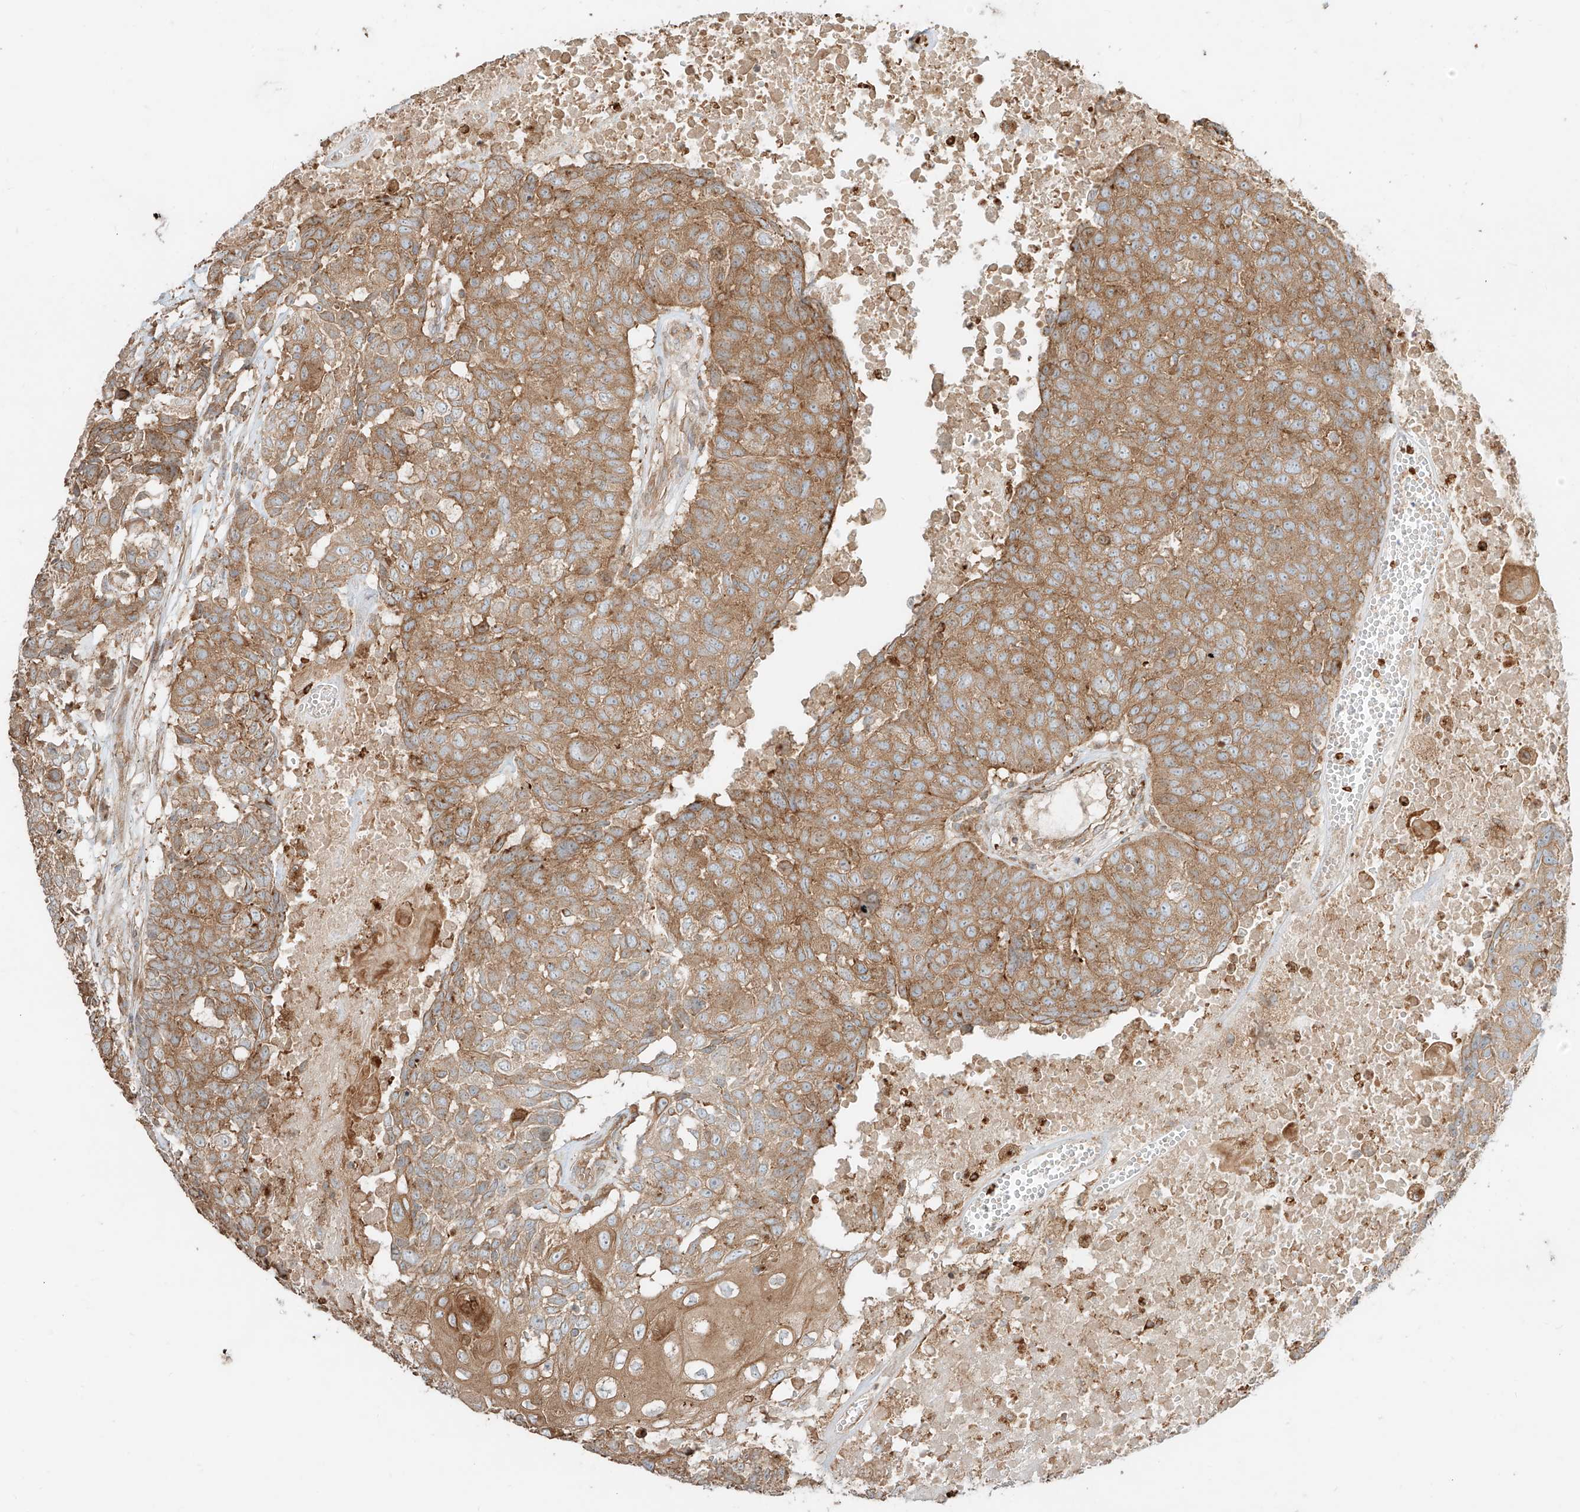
{"staining": {"intensity": "moderate", "quantity": ">75%", "location": "cytoplasmic/membranous"}, "tissue": "head and neck cancer", "cell_type": "Tumor cells", "image_type": "cancer", "snomed": [{"axis": "morphology", "description": "Squamous cell carcinoma, NOS"}, {"axis": "topography", "description": "Head-Neck"}], "caption": "Squamous cell carcinoma (head and neck) was stained to show a protein in brown. There is medium levels of moderate cytoplasmic/membranous expression in approximately >75% of tumor cells.", "gene": "CCDC115", "patient": {"sex": "male", "age": 66}}